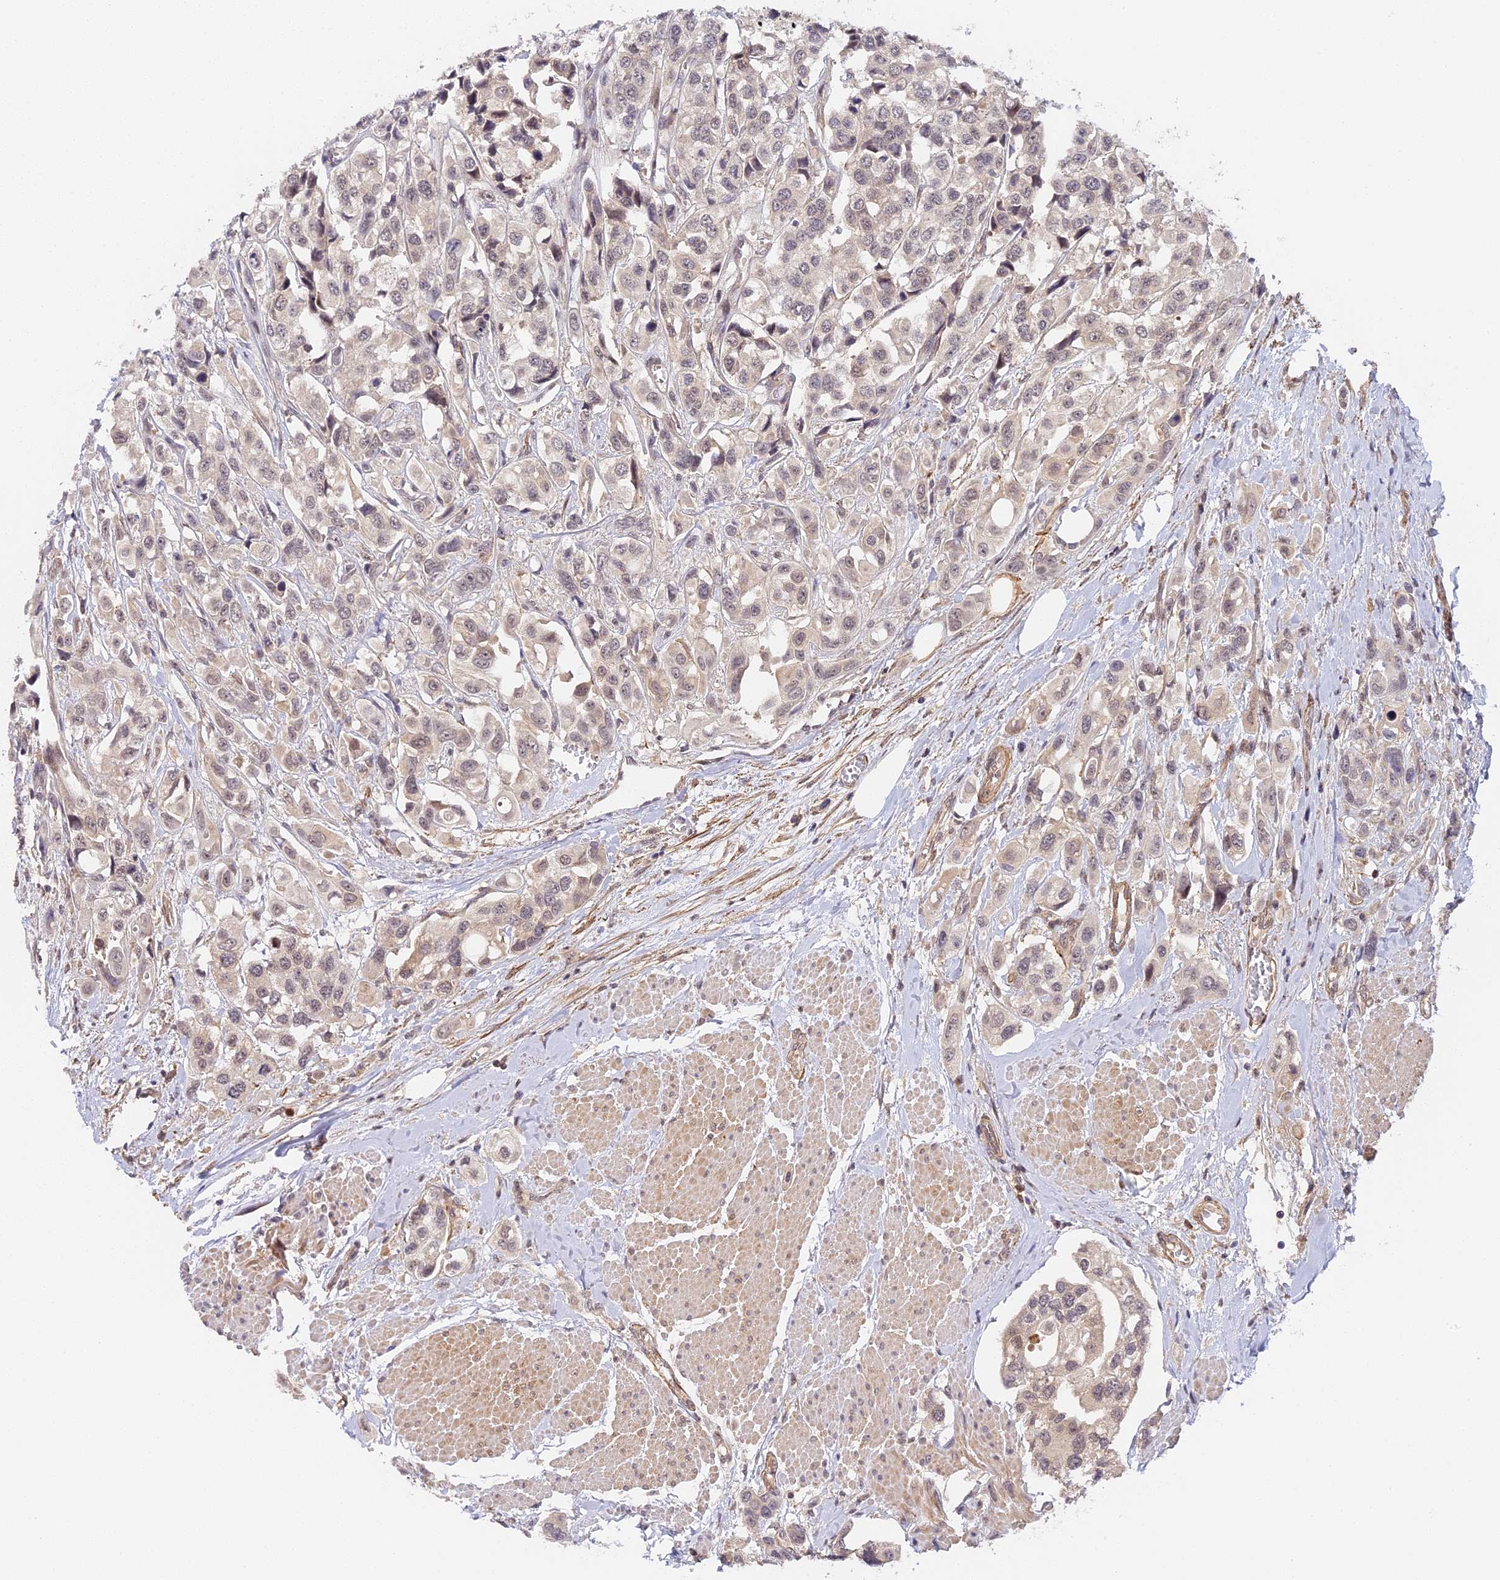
{"staining": {"intensity": "negative", "quantity": "none", "location": "none"}, "tissue": "urothelial cancer", "cell_type": "Tumor cells", "image_type": "cancer", "snomed": [{"axis": "morphology", "description": "Urothelial carcinoma, High grade"}, {"axis": "topography", "description": "Urinary bladder"}], "caption": "Tumor cells are negative for protein expression in human urothelial carcinoma (high-grade).", "gene": "IMPACT", "patient": {"sex": "male", "age": 67}}